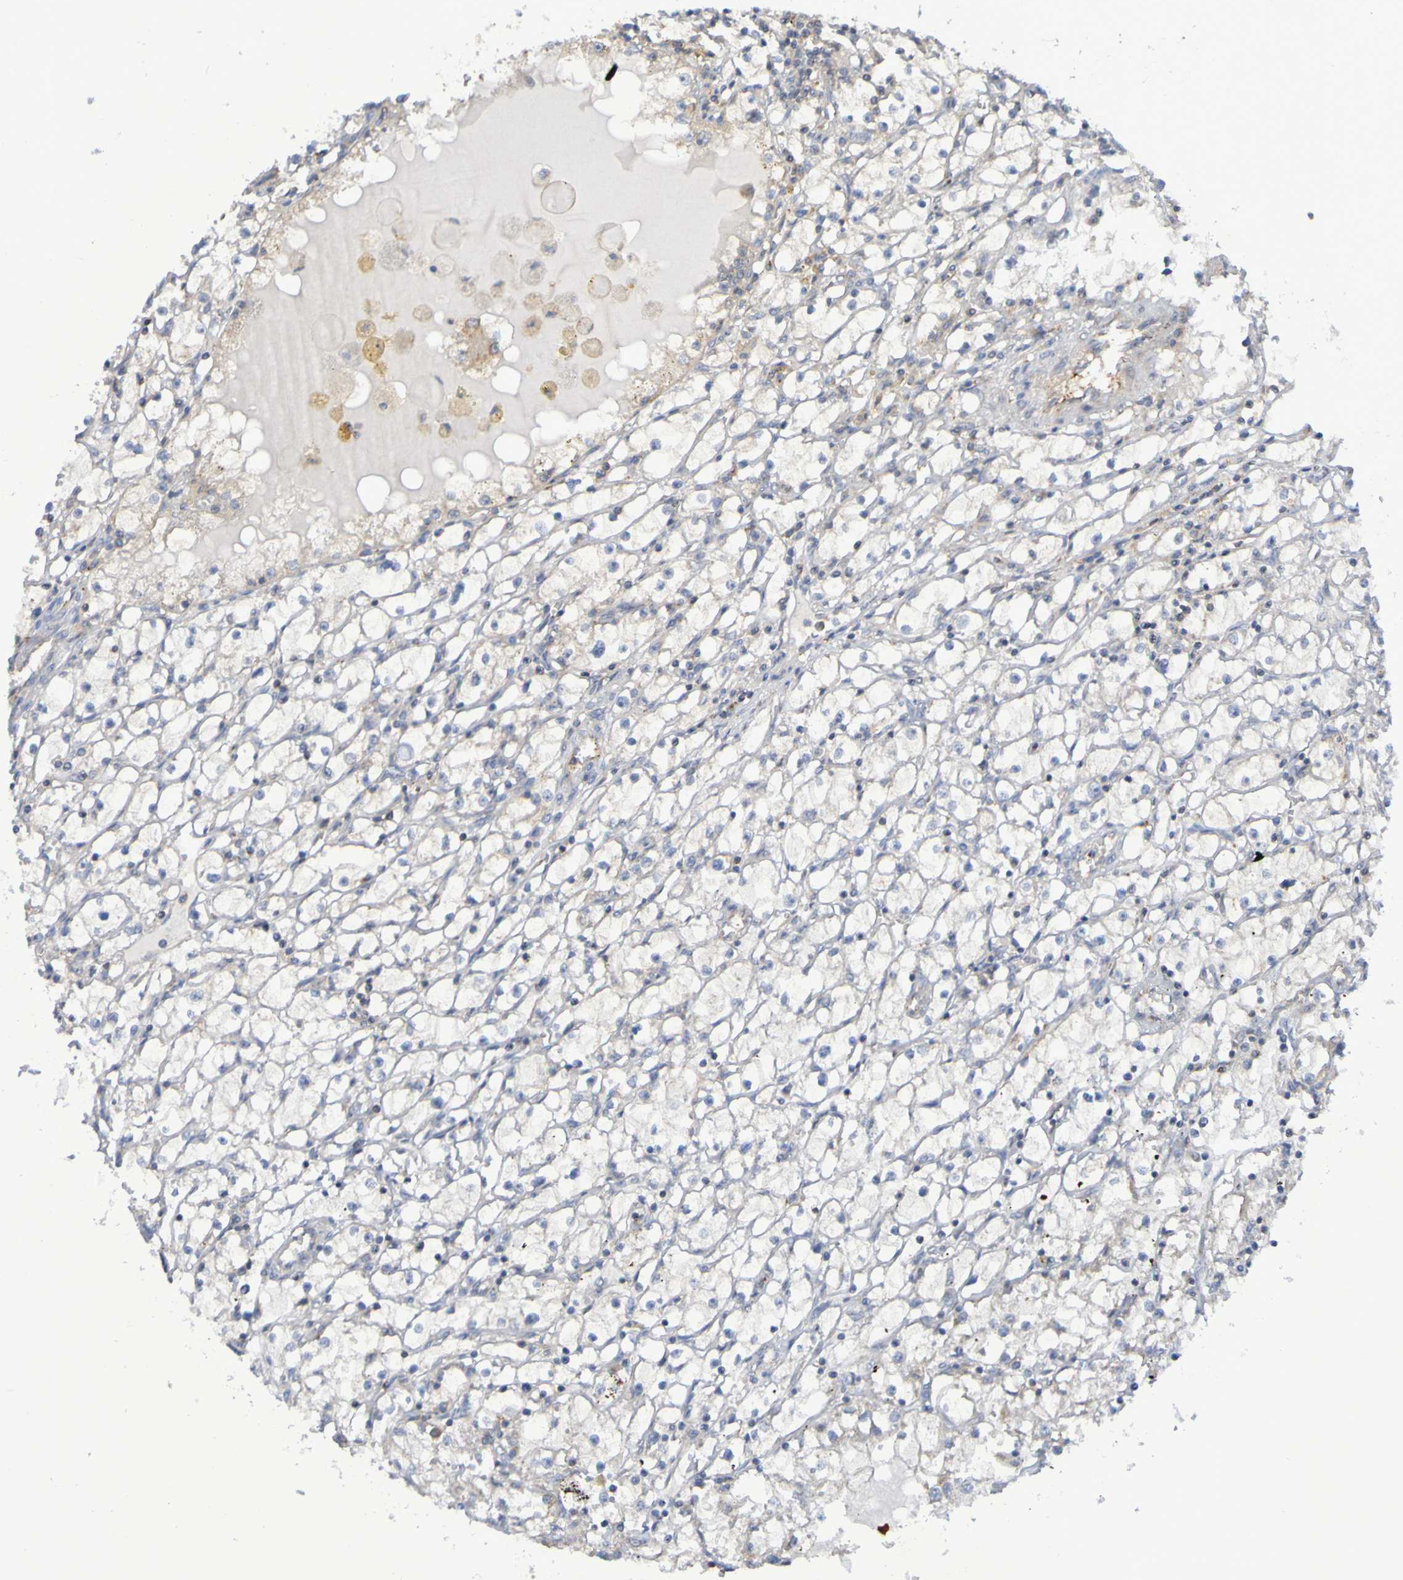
{"staining": {"intensity": "weak", "quantity": "25%-75%", "location": "cytoplasmic/membranous"}, "tissue": "renal cancer", "cell_type": "Tumor cells", "image_type": "cancer", "snomed": [{"axis": "morphology", "description": "Adenocarcinoma, NOS"}, {"axis": "topography", "description": "Kidney"}], "caption": "Renal adenocarcinoma stained with a protein marker shows weak staining in tumor cells.", "gene": "LMBRD2", "patient": {"sex": "male", "age": 56}}